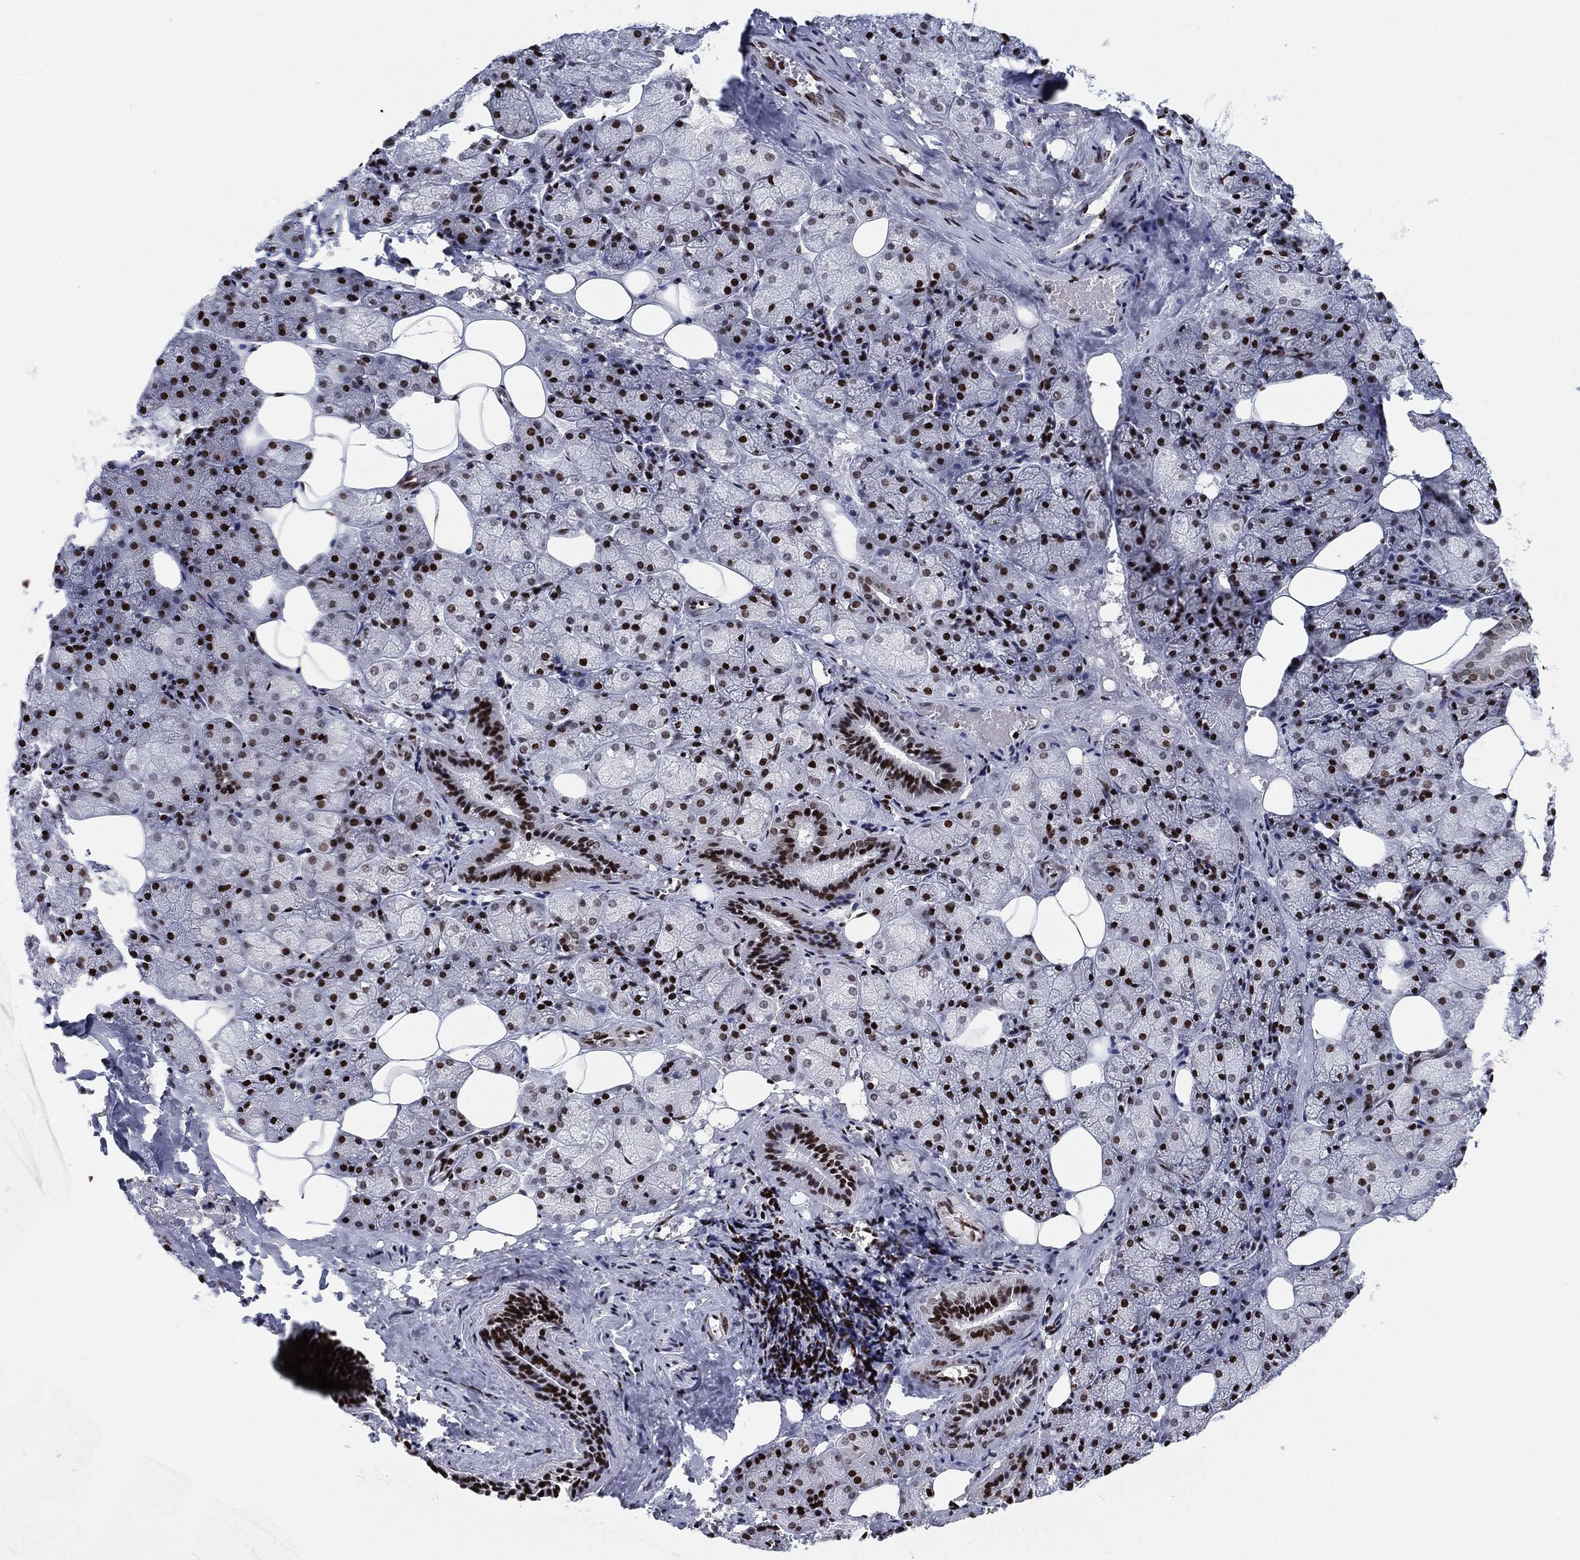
{"staining": {"intensity": "strong", "quantity": "25%-75%", "location": "nuclear"}, "tissue": "salivary gland", "cell_type": "Glandular cells", "image_type": "normal", "snomed": [{"axis": "morphology", "description": "Normal tissue, NOS"}, {"axis": "topography", "description": "Salivary gland"}], "caption": "The image reveals immunohistochemical staining of benign salivary gland. There is strong nuclear staining is seen in approximately 25%-75% of glandular cells.", "gene": "MFSD14A", "patient": {"sex": "male", "age": 38}}